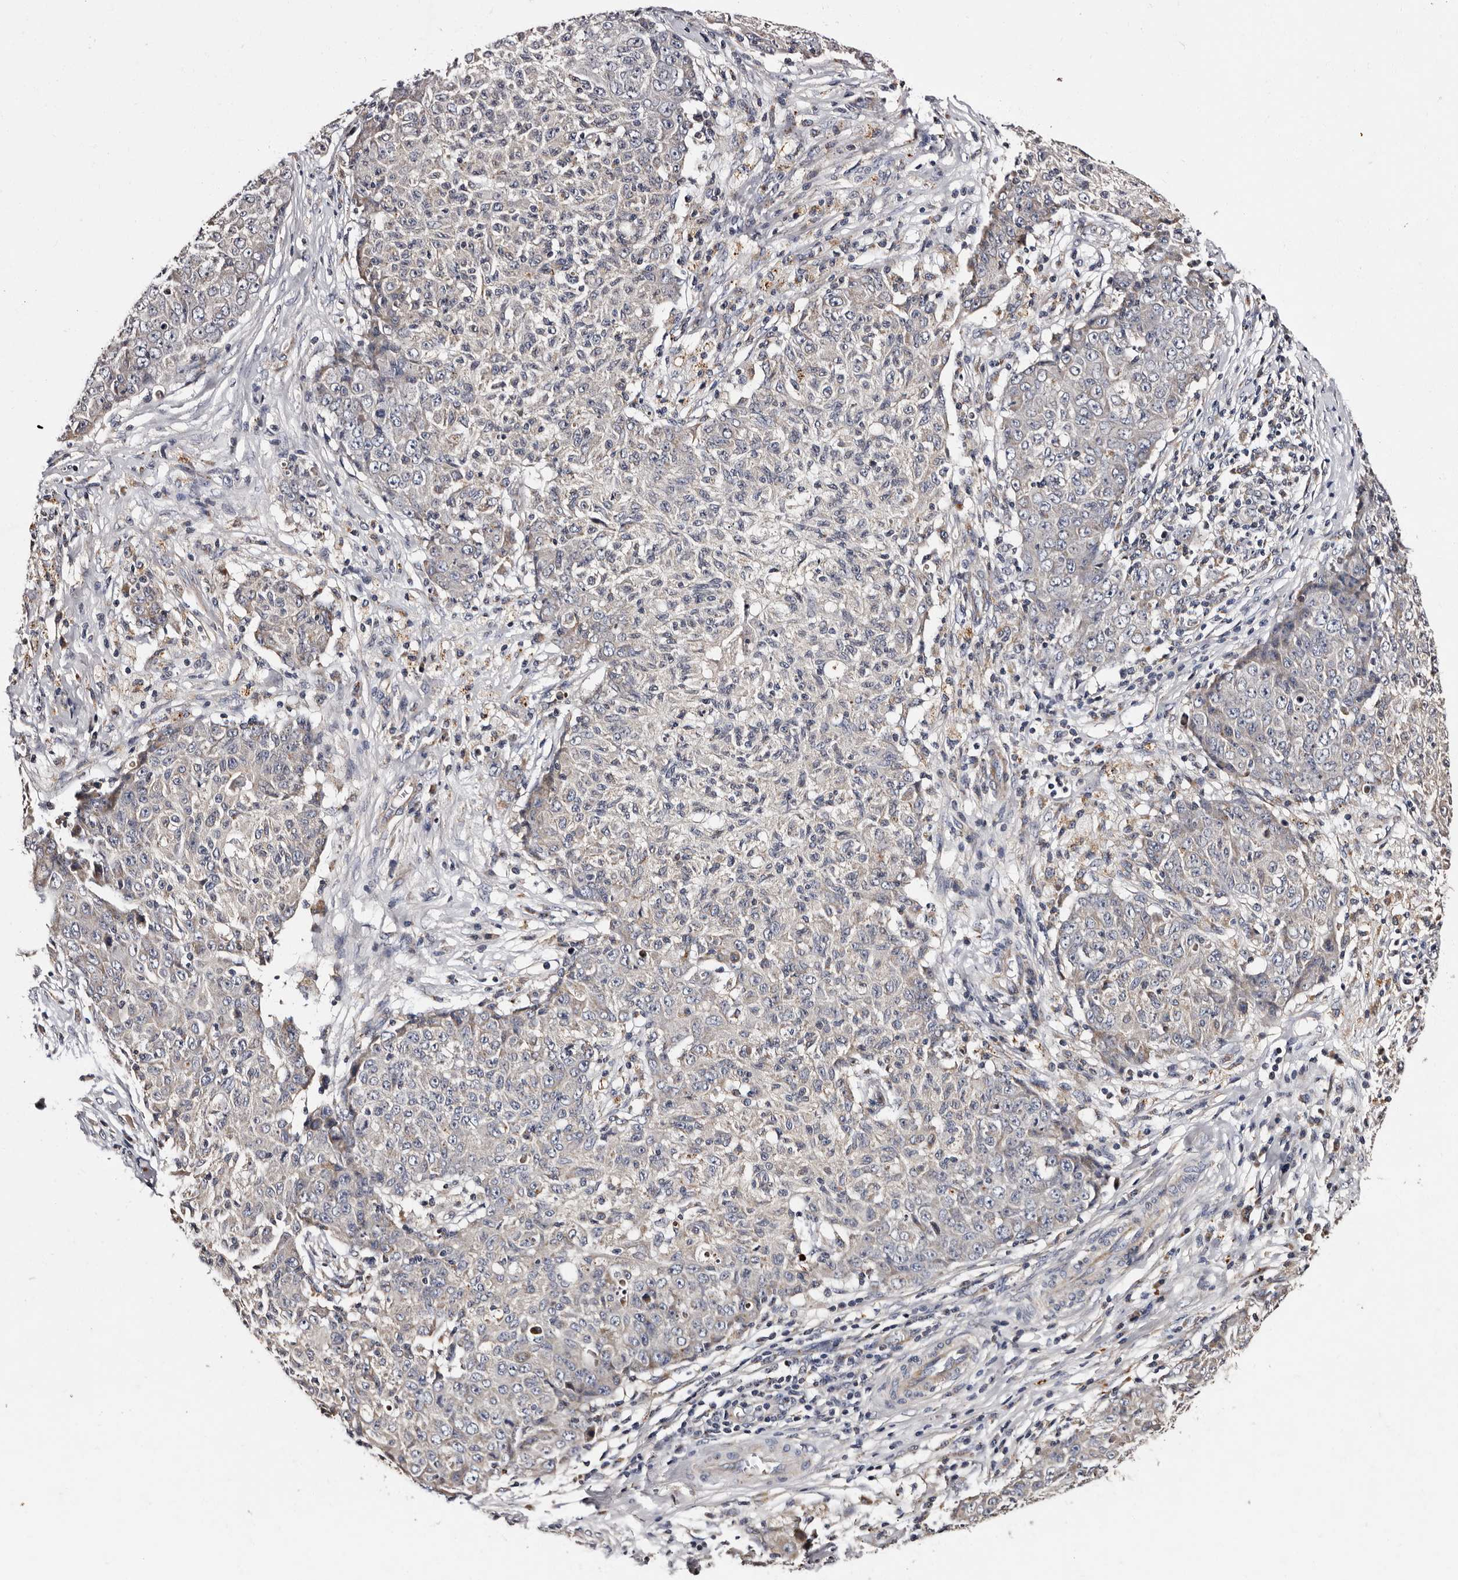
{"staining": {"intensity": "negative", "quantity": "none", "location": "none"}, "tissue": "ovarian cancer", "cell_type": "Tumor cells", "image_type": "cancer", "snomed": [{"axis": "morphology", "description": "Carcinoma, endometroid"}, {"axis": "topography", "description": "Ovary"}], "caption": "Ovarian cancer was stained to show a protein in brown. There is no significant expression in tumor cells.", "gene": "ADCK5", "patient": {"sex": "female", "age": 42}}